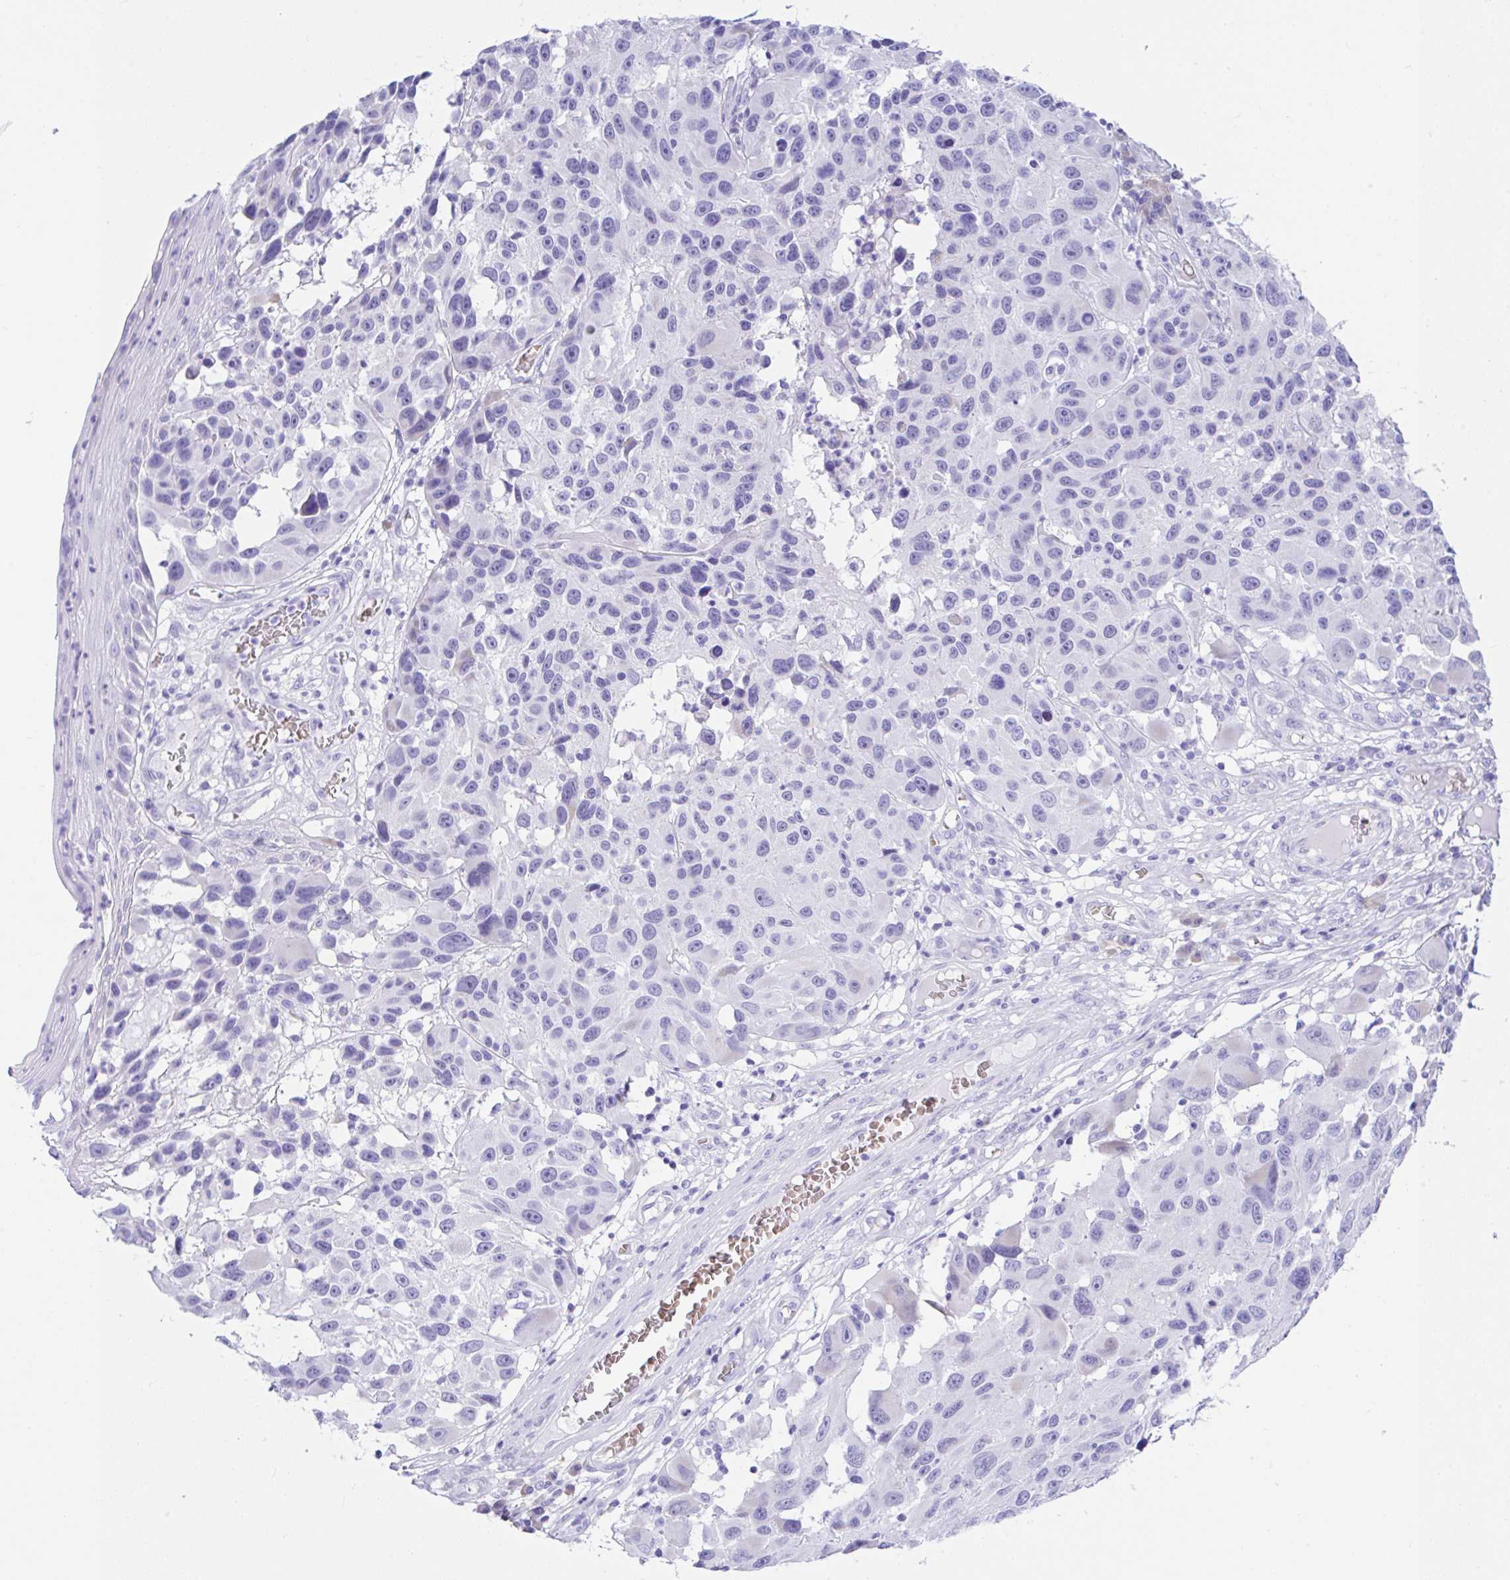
{"staining": {"intensity": "negative", "quantity": "none", "location": "none"}, "tissue": "melanoma", "cell_type": "Tumor cells", "image_type": "cancer", "snomed": [{"axis": "morphology", "description": "Malignant melanoma, NOS"}, {"axis": "topography", "description": "Skin"}], "caption": "Protein analysis of melanoma displays no significant staining in tumor cells. (Stains: DAB immunohistochemistry with hematoxylin counter stain, Microscopy: brightfield microscopy at high magnification).", "gene": "SEL1L2", "patient": {"sex": "male", "age": 53}}